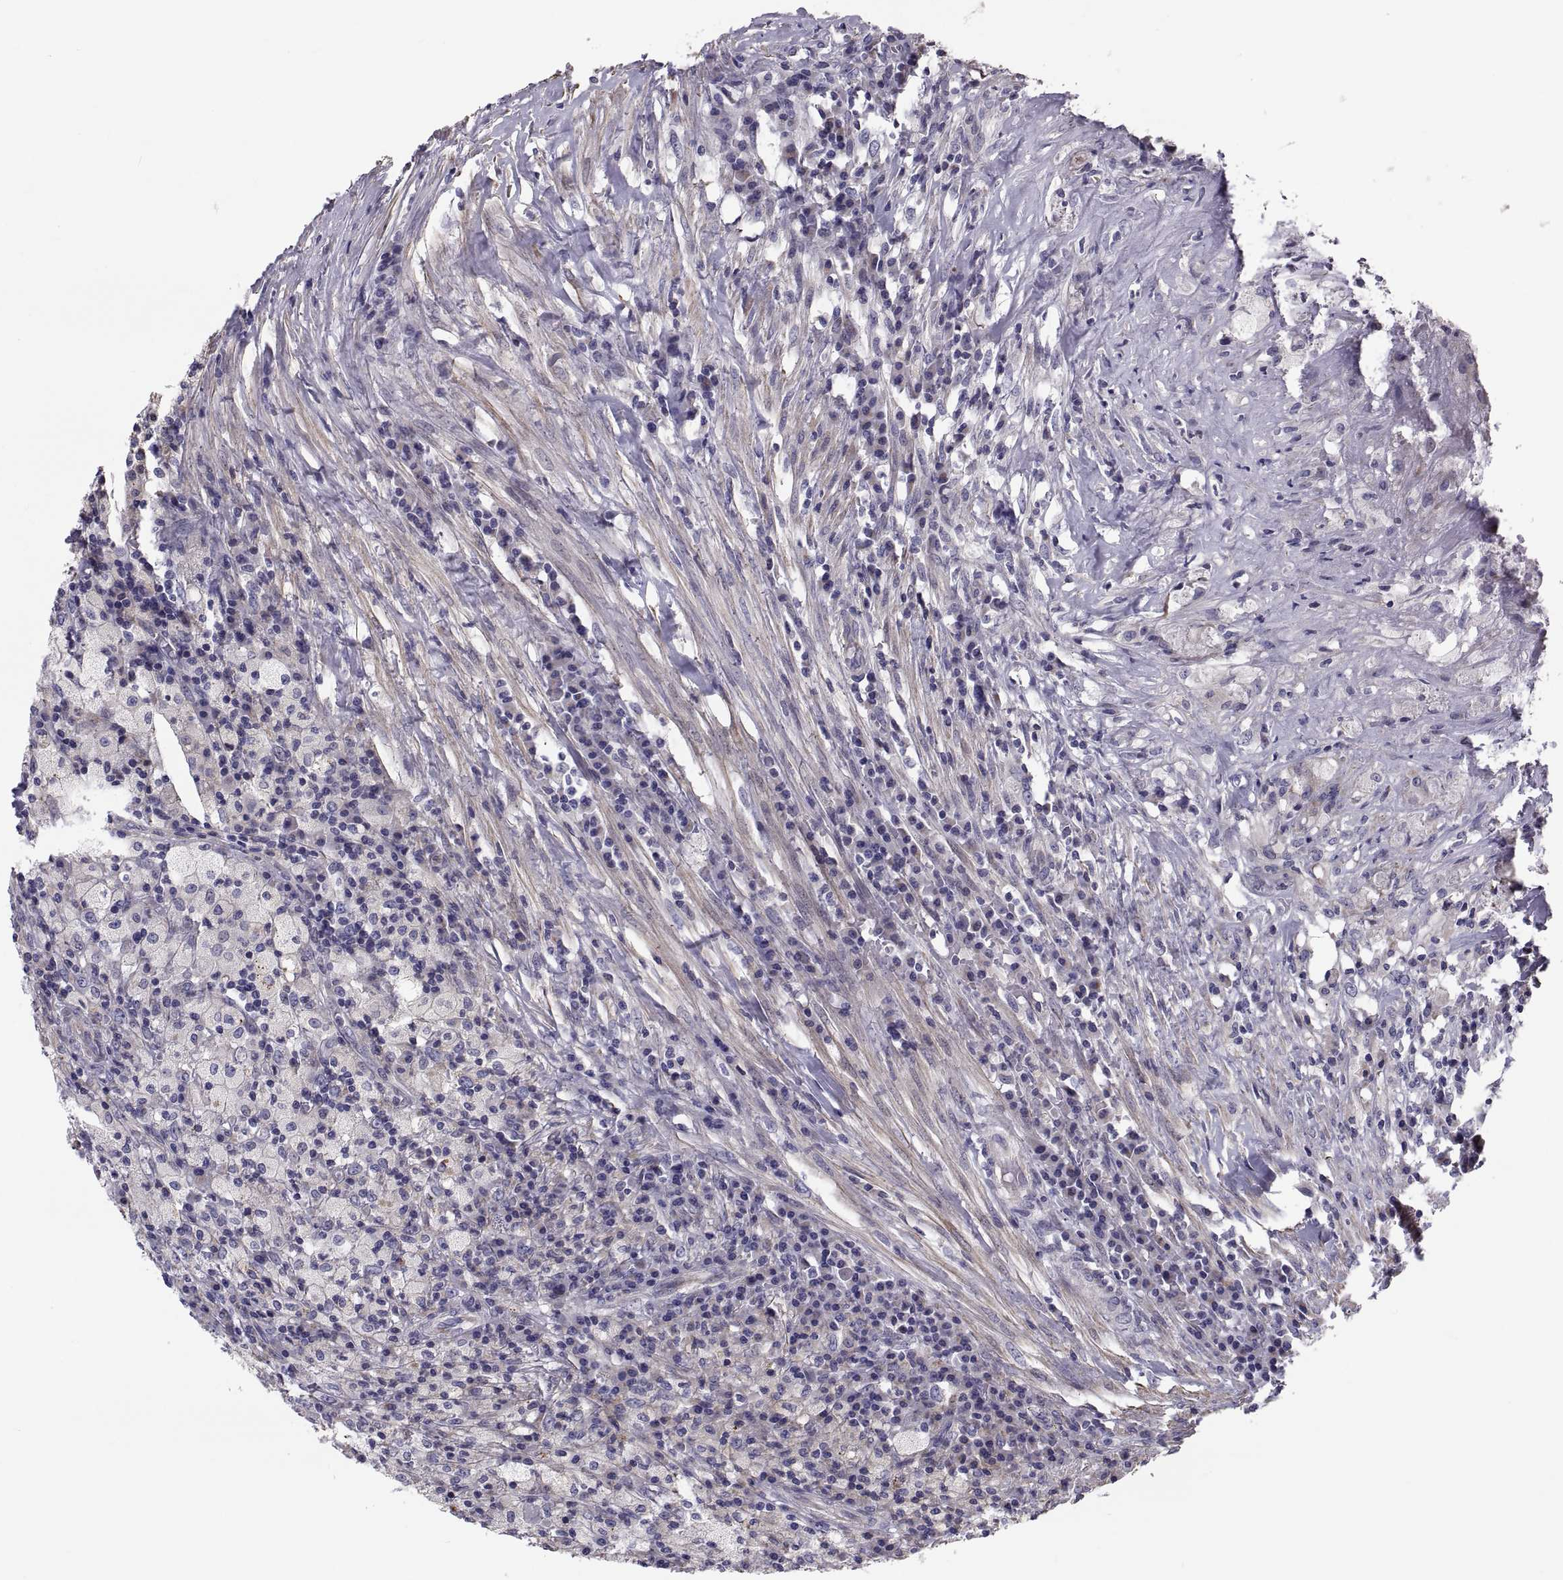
{"staining": {"intensity": "weak", "quantity": "<25%", "location": "cytoplasmic/membranous"}, "tissue": "testis cancer", "cell_type": "Tumor cells", "image_type": "cancer", "snomed": [{"axis": "morphology", "description": "Necrosis, NOS"}, {"axis": "morphology", "description": "Carcinoma, Embryonal, NOS"}, {"axis": "topography", "description": "Testis"}], "caption": "Testis cancer stained for a protein using IHC demonstrates no expression tumor cells.", "gene": "ANO1", "patient": {"sex": "male", "age": 19}}